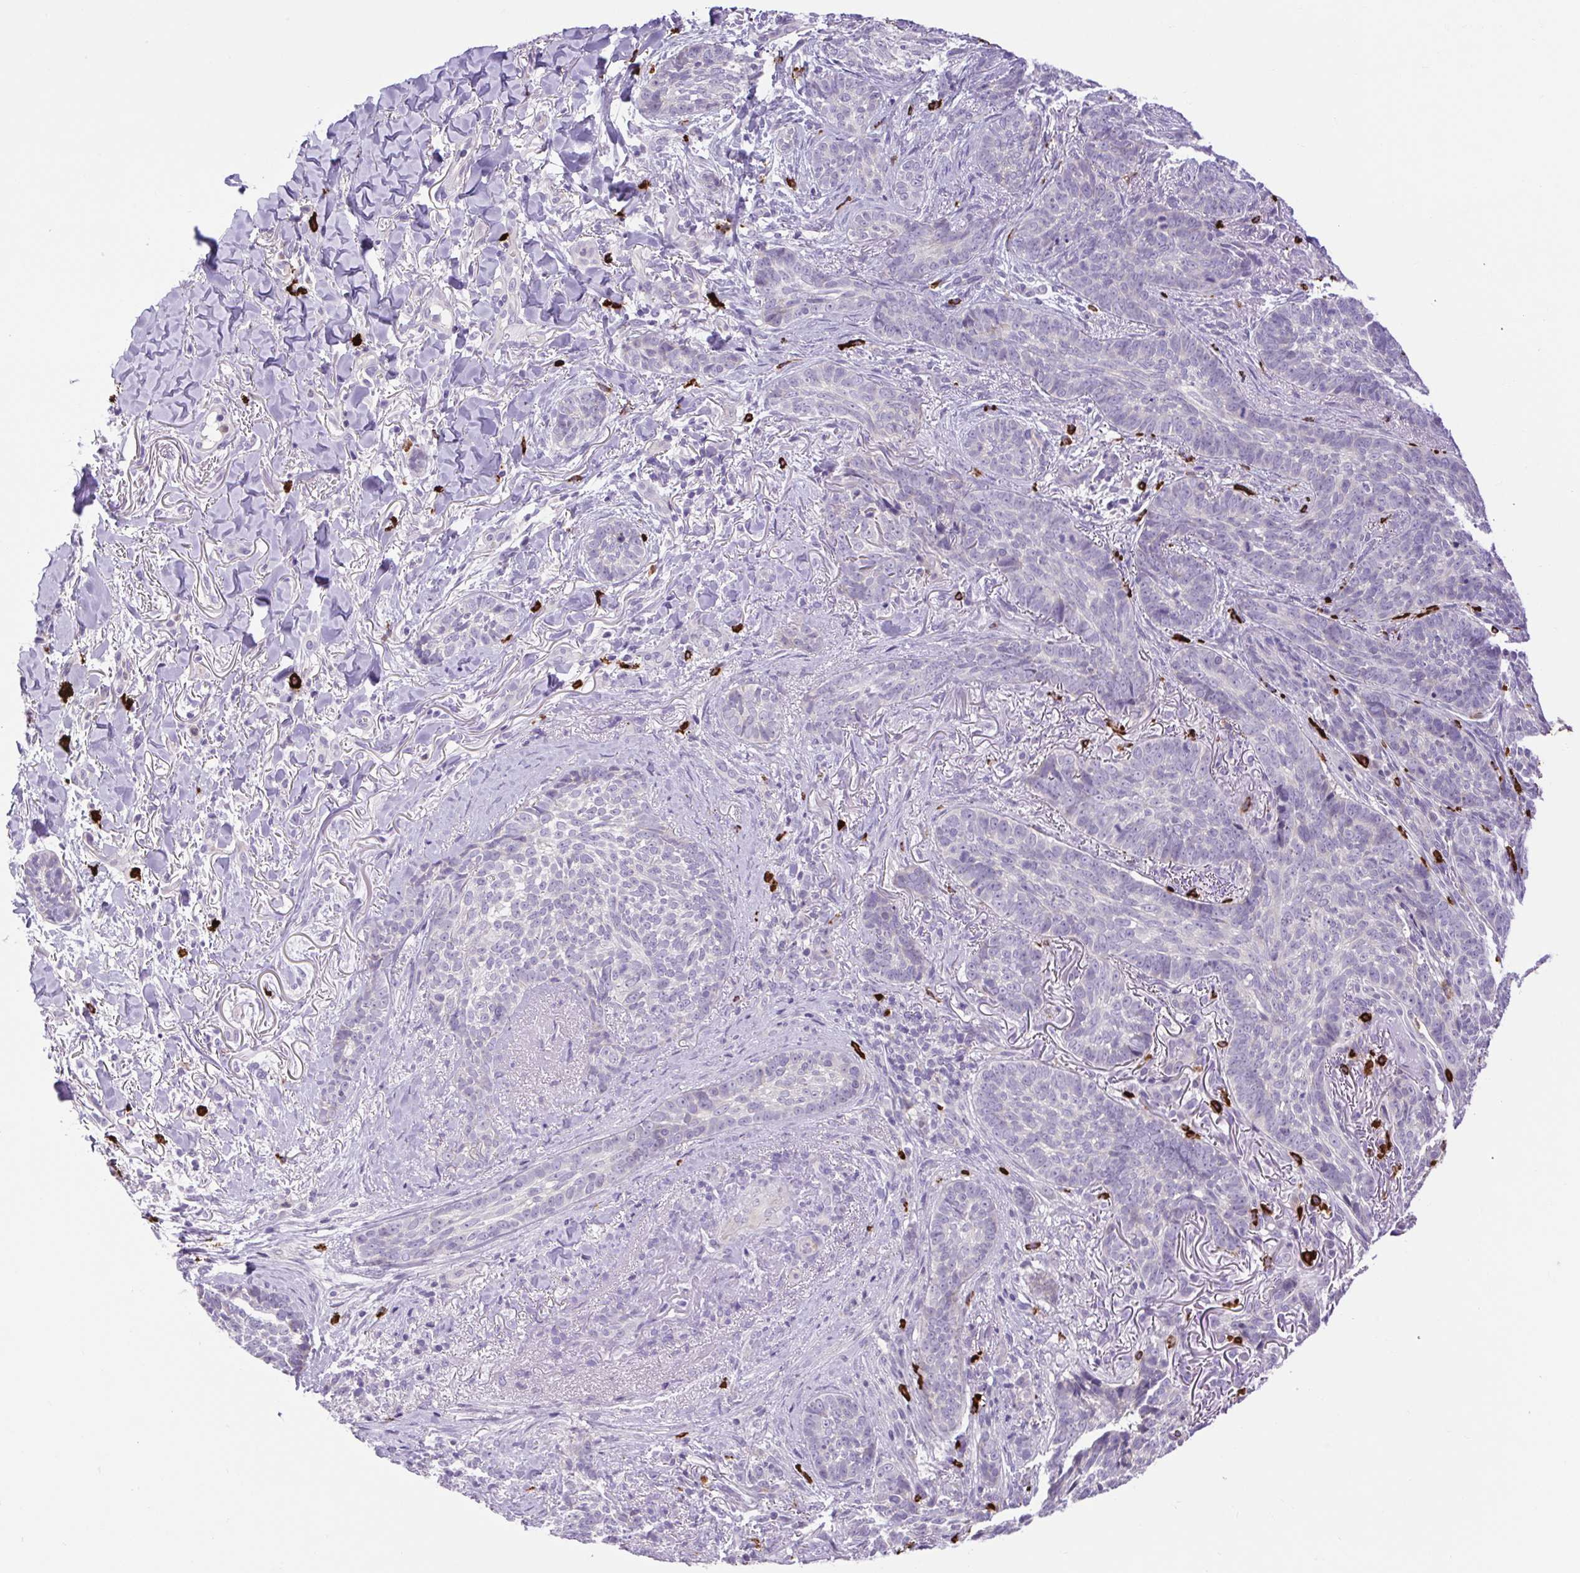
{"staining": {"intensity": "negative", "quantity": "none", "location": "none"}, "tissue": "skin cancer", "cell_type": "Tumor cells", "image_type": "cancer", "snomed": [{"axis": "morphology", "description": "Basal cell carcinoma"}, {"axis": "topography", "description": "Skin"}, {"axis": "topography", "description": "Skin of face"}], "caption": "Skin cancer (basal cell carcinoma) stained for a protein using immunohistochemistry (IHC) displays no expression tumor cells.", "gene": "FAM177B", "patient": {"sex": "male", "age": 88}}